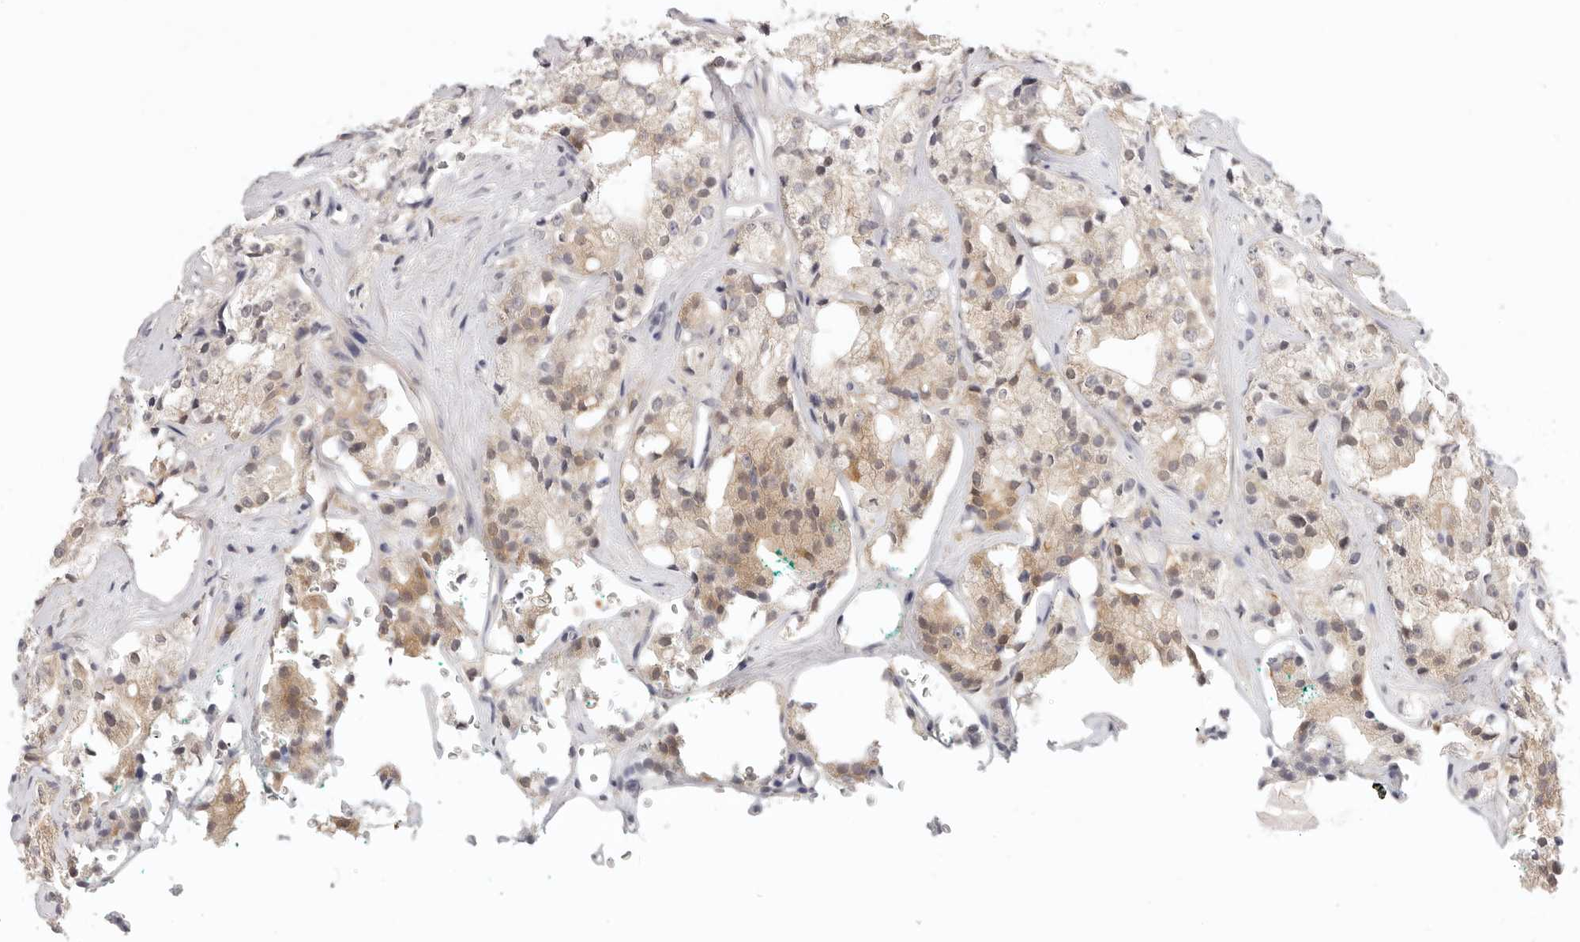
{"staining": {"intensity": "weak", "quantity": ">75%", "location": "cytoplasmic/membranous"}, "tissue": "prostate cancer", "cell_type": "Tumor cells", "image_type": "cancer", "snomed": [{"axis": "morphology", "description": "Adenocarcinoma, High grade"}, {"axis": "topography", "description": "Prostate"}], "caption": "This is a histology image of immunohistochemistry (IHC) staining of prostate cancer, which shows weak expression in the cytoplasmic/membranous of tumor cells.", "gene": "GGPS1", "patient": {"sex": "male", "age": 64}}